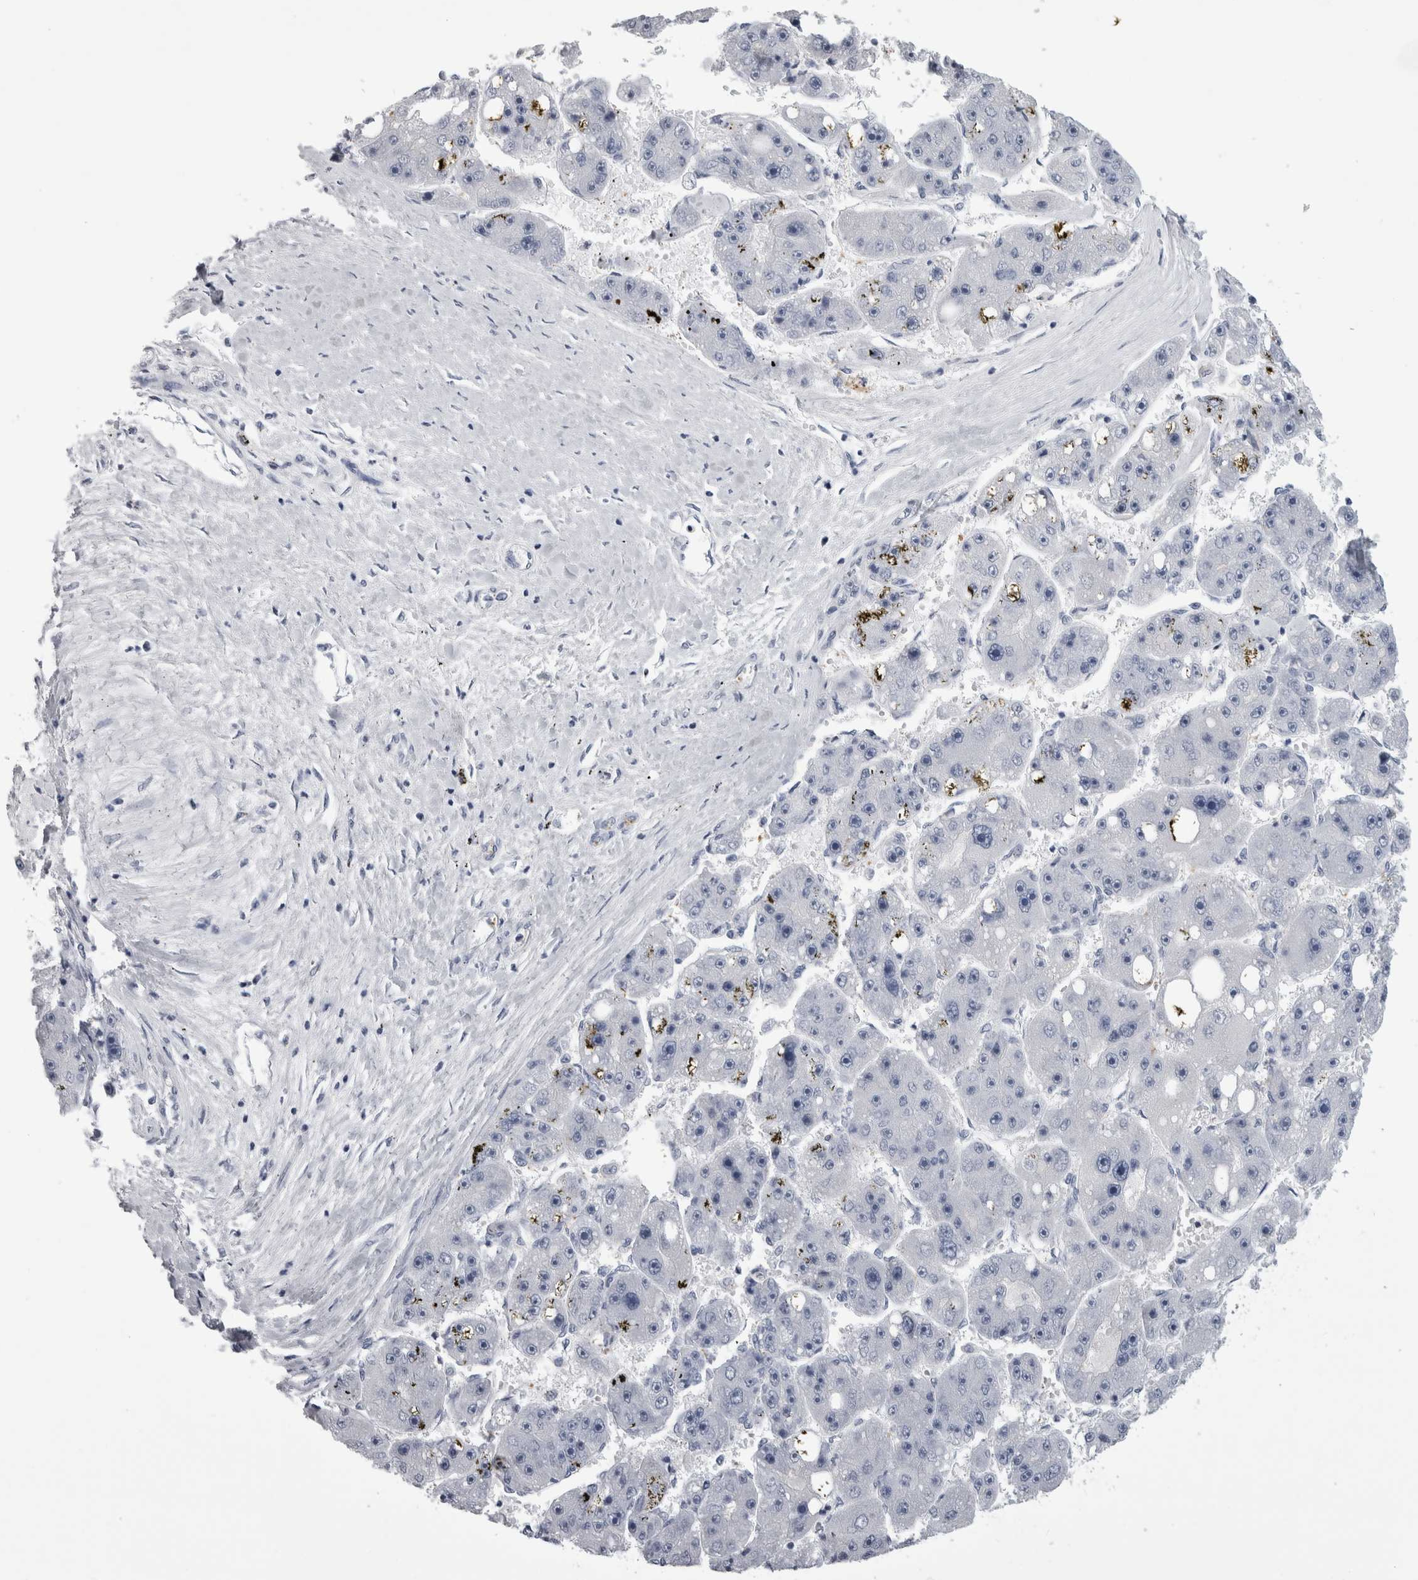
{"staining": {"intensity": "negative", "quantity": "none", "location": "none"}, "tissue": "liver cancer", "cell_type": "Tumor cells", "image_type": "cancer", "snomed": [{"axis": "morphology", "description": "Carcinoma, Hepatocellular, NOS"}, {"axis": "topography", "description": "Liver"}], "caption": "DAB (3,3'-diaminobenzidine) immunohistochemical staining of liver cancer (hepatocellular carcinoma) displays no significant expression in tumor cells.", "gene": "ALDH8A1", "patient": {"sex": "female", "age": 61}}